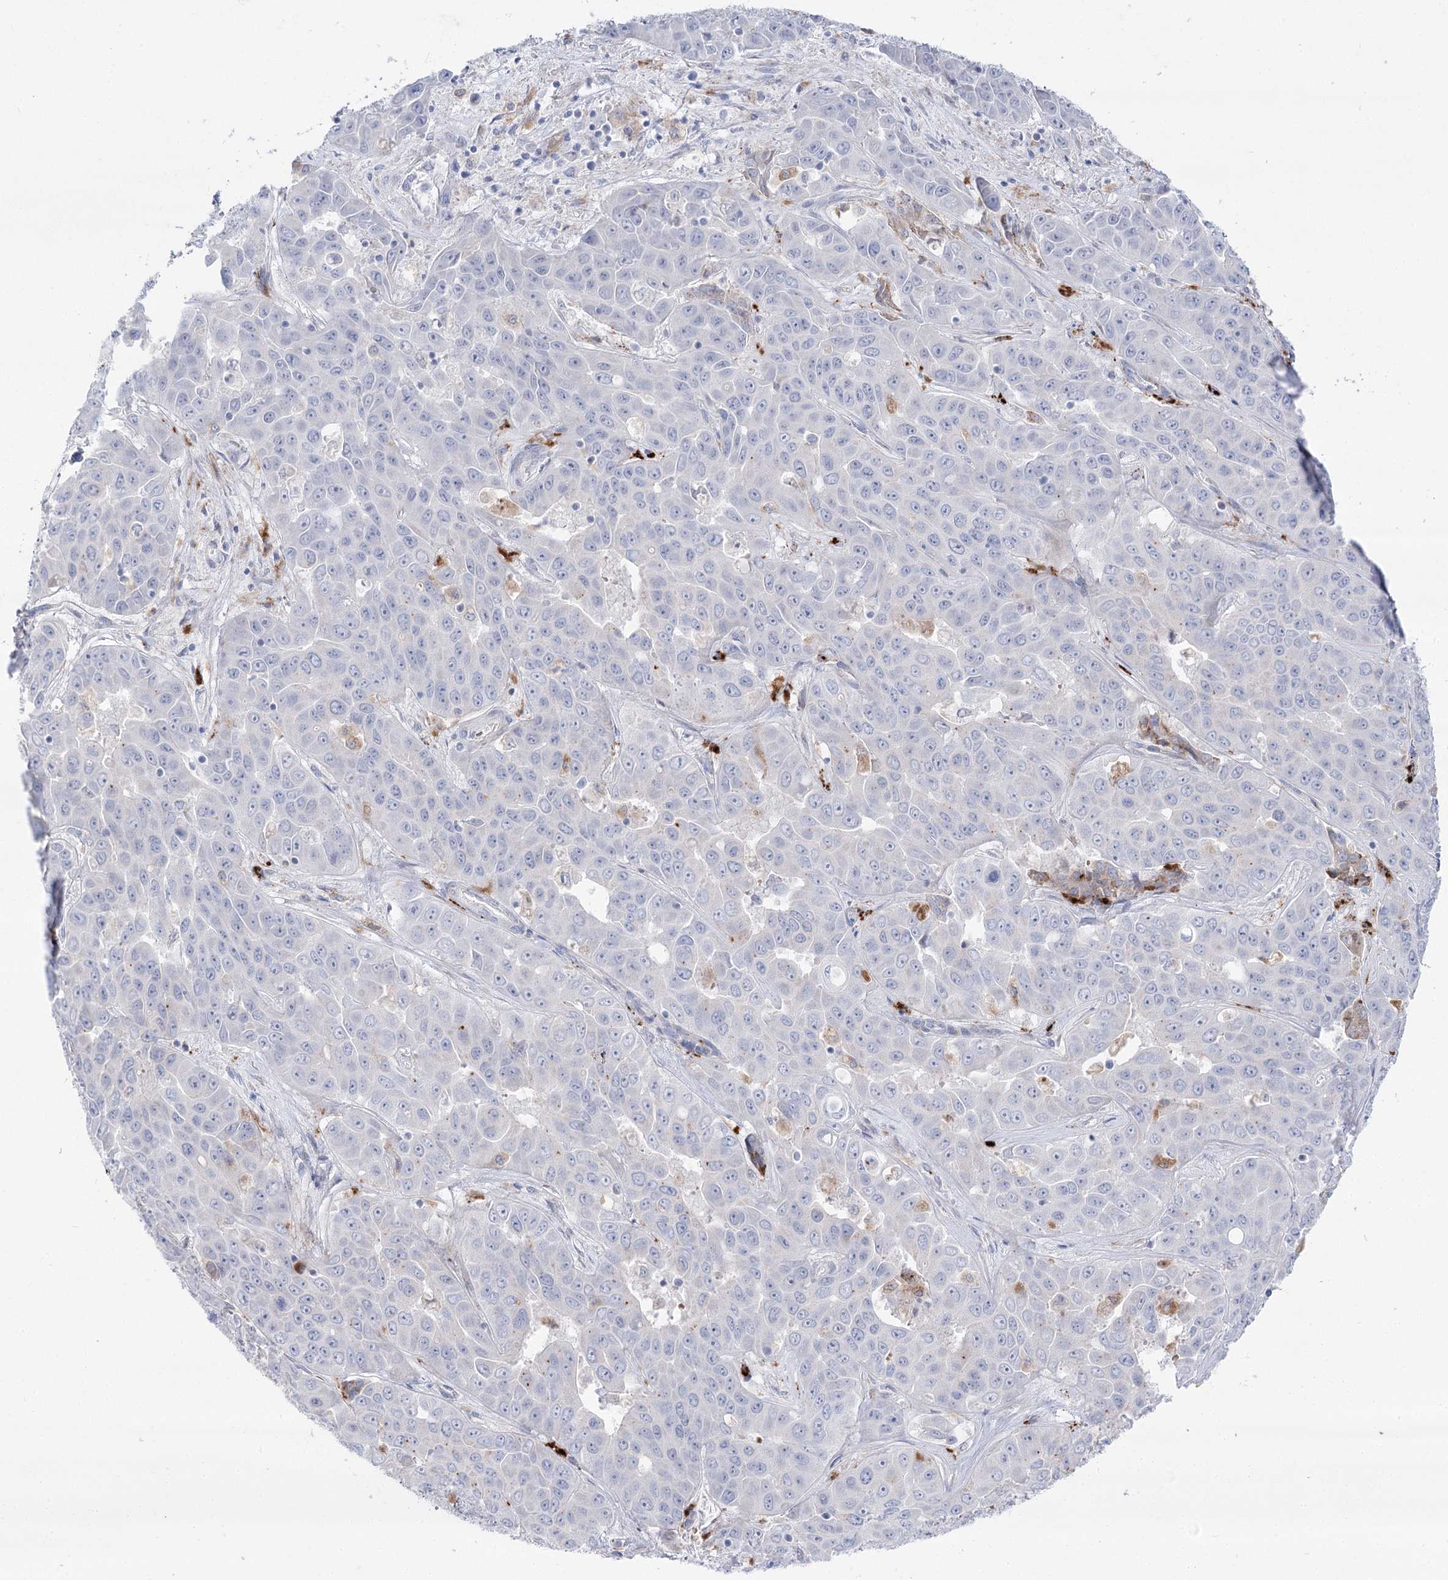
{"staining": {"intensity": "negative", "quantity": "none", "location": "none"}, "tissue": "liver cancer", "cell_type": "Tumor cells", "image_type": "cancer", "snomed": [{"axis": "morphology", "description": "Cholangiocarcinoma"}, {"axis": "topography", "description": "Liver"}], "caption": "A high-resolution photomicrograph shows immunohistochemistry staining of liver cholangiocarcinoma, which displays no significant staining in tumor cells.", "gene": "SIAE", "patient": {"sex": "female", "age": 52}}